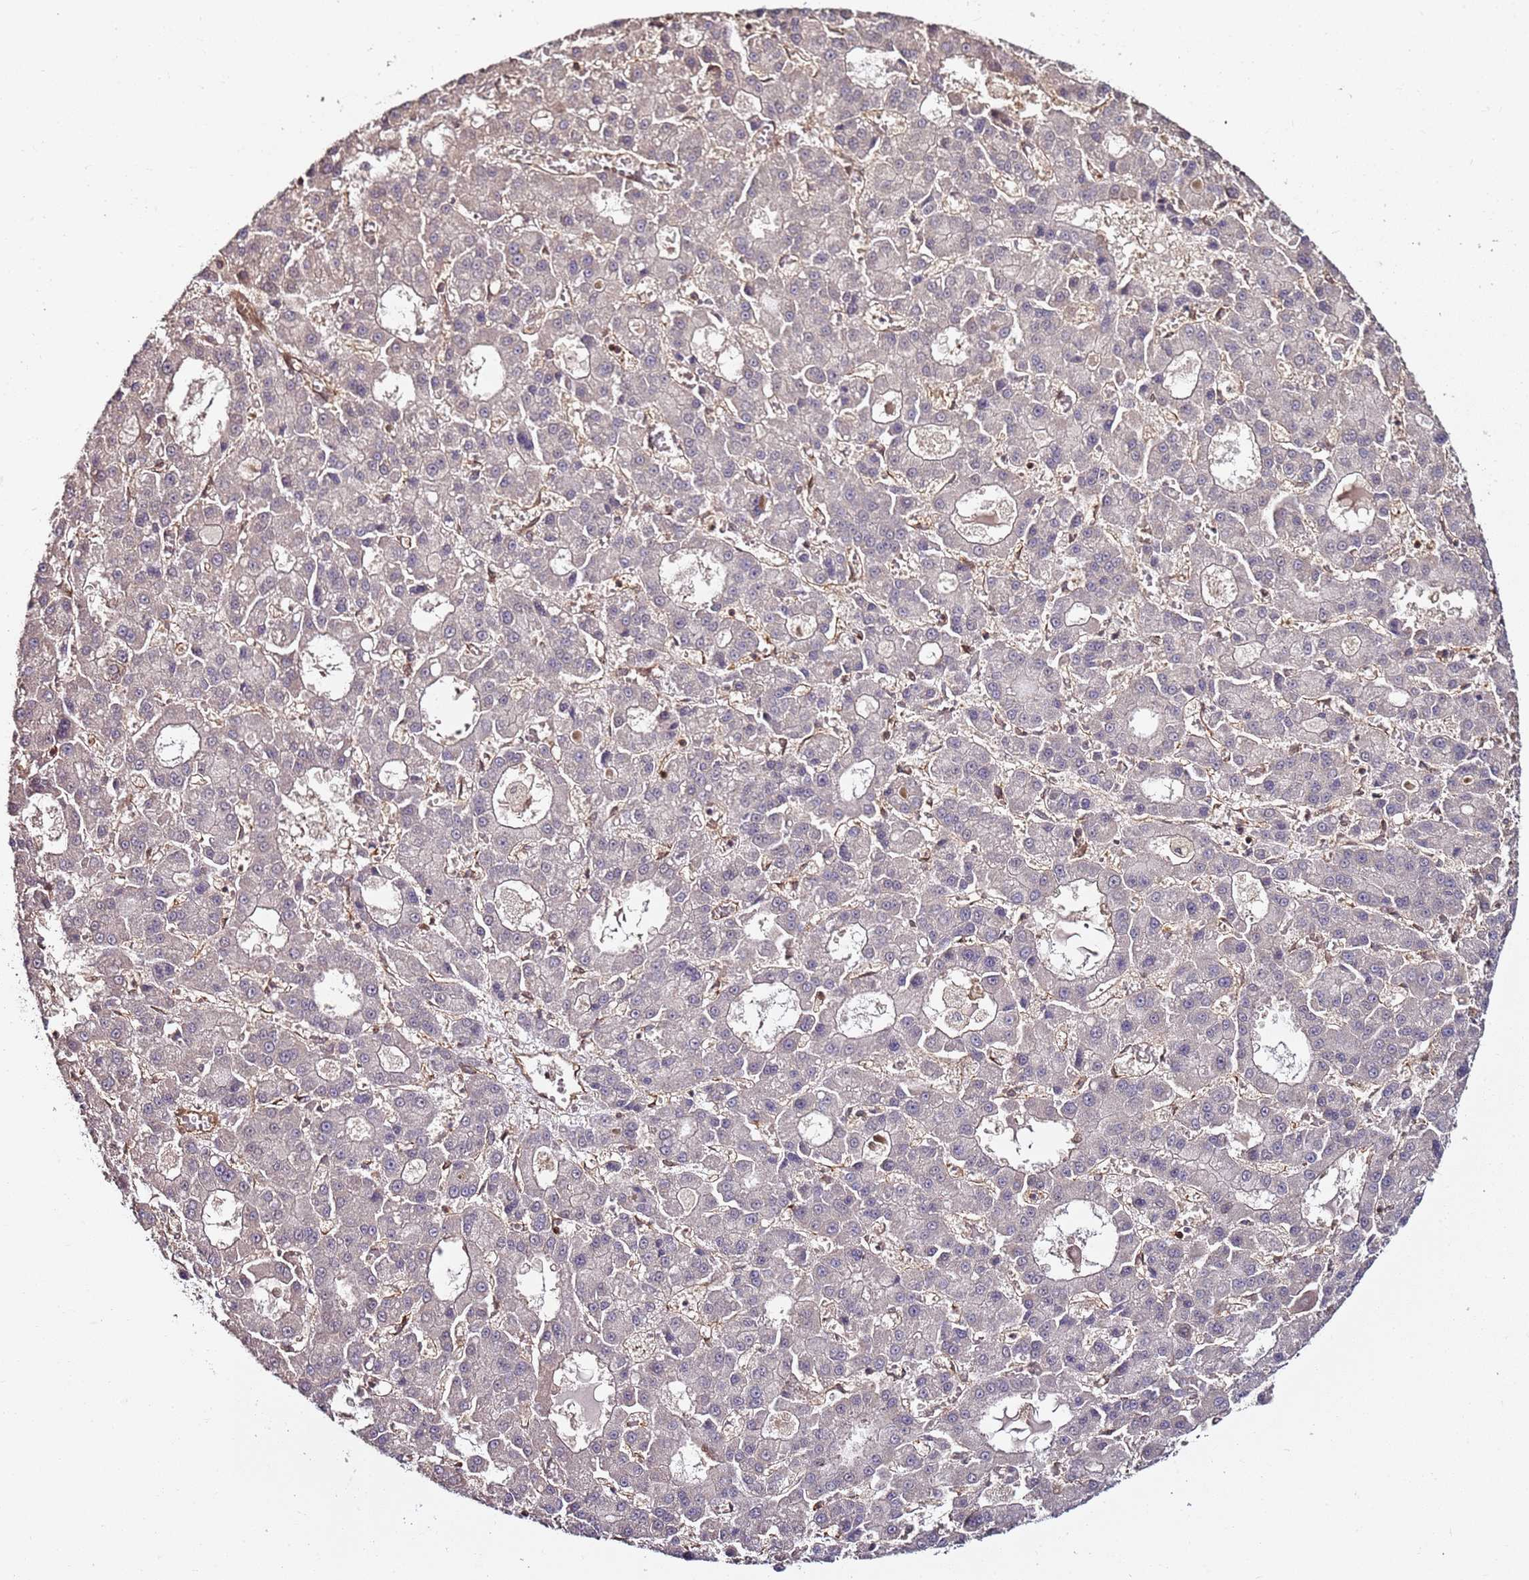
{"staining": {"intensity": "negative", "quantity": "none", "location": "none"}, "tissue": "liver cancer", "cell_type": "Tumor cells", "image_type": "cancer", "snomed": [{"axis": "morphology", "description": "Carcinoma, Hepatocellular, NOS"}, {"axis": "topography", "description": "Liver"}], "caption": "Protein analysis of hepatocellular carcinoma (liver) exhibits no significant staining in tumor cells.", "gene": "CCNYL1", "patient": {"sex": "male", "age": 70}}